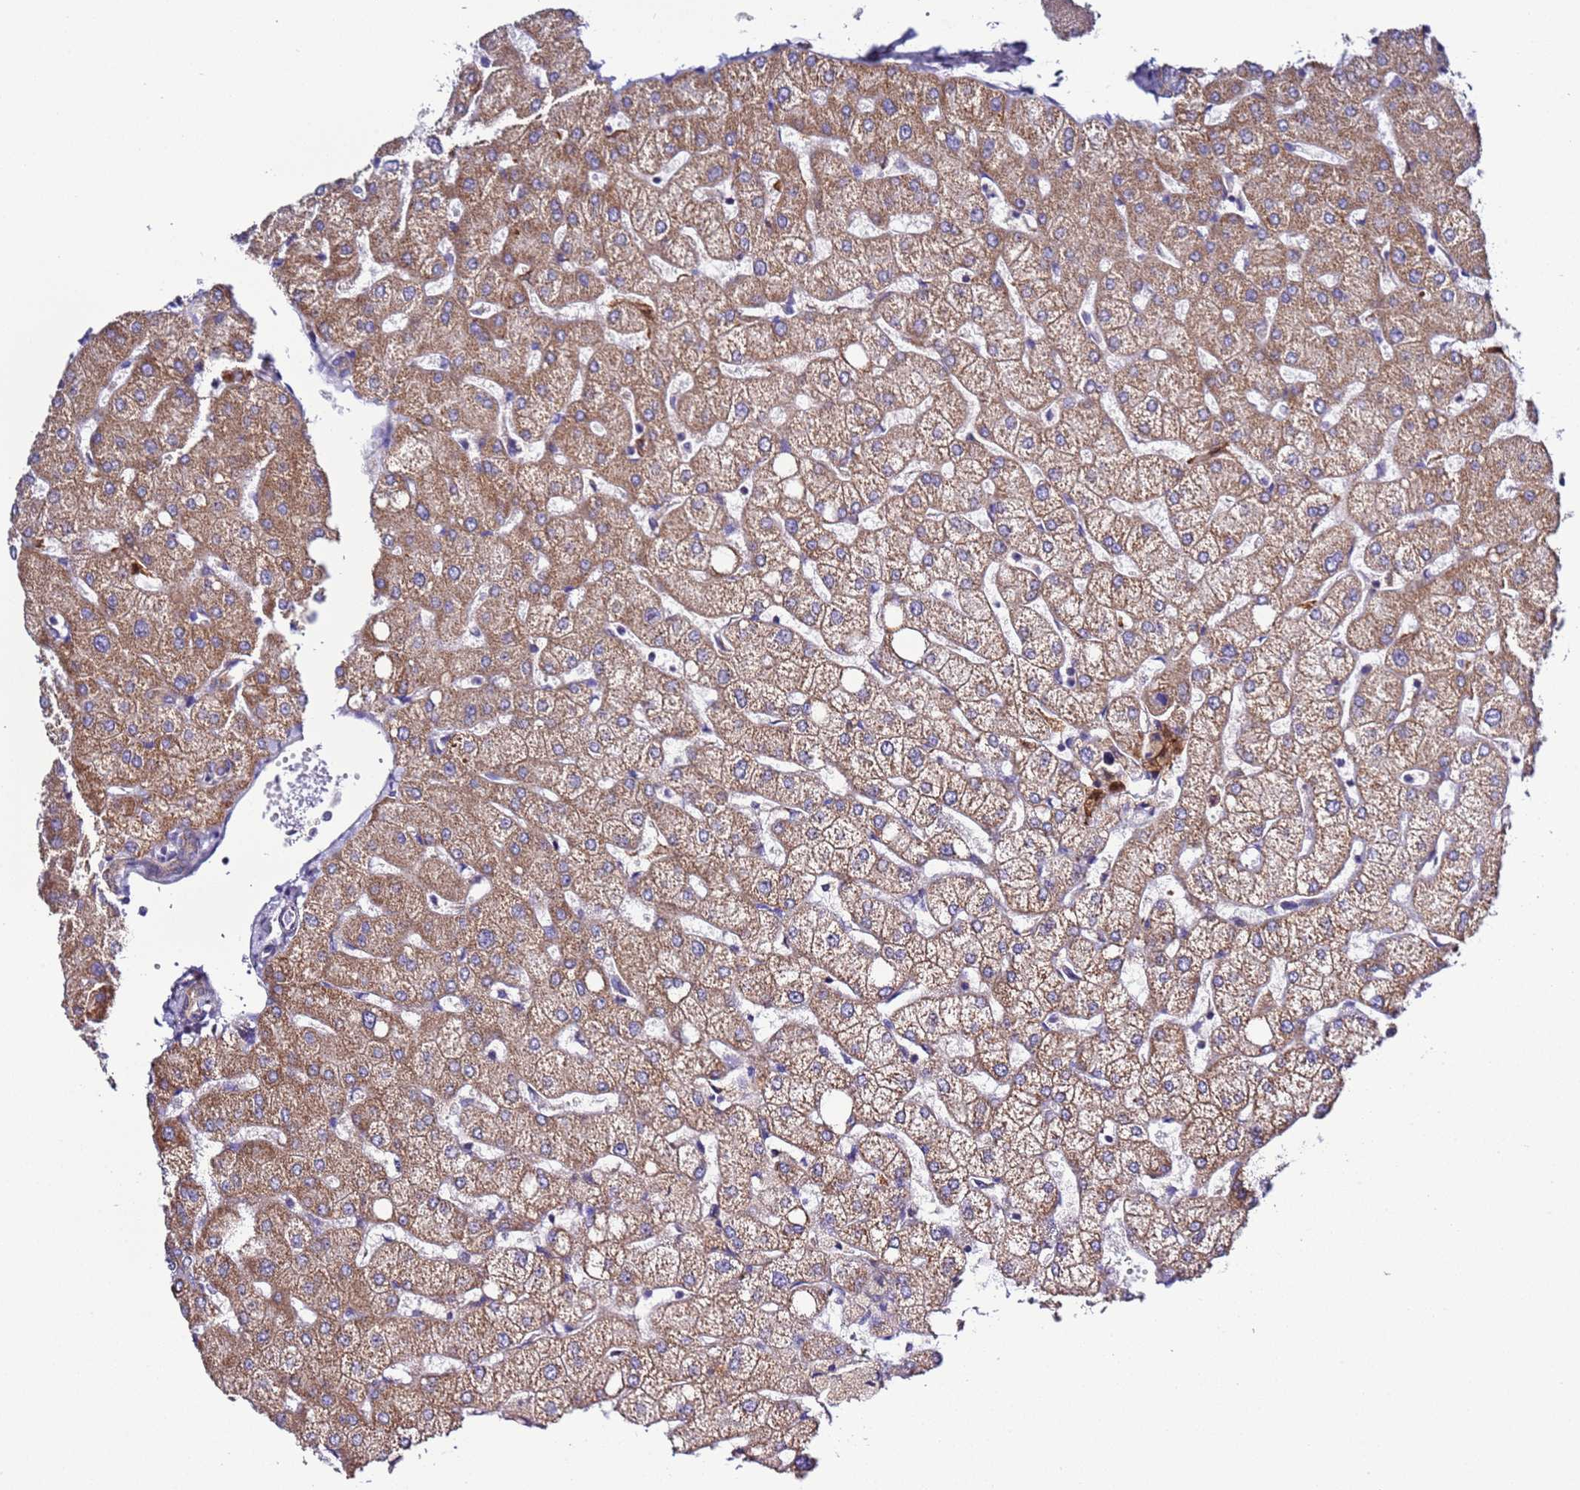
{"staining": {"intensity": "negative", "quantity": "none", "location": "none"}, "tissue": "liver", "cell_type": "Cholangiocytes", "image_type": "normal", "snomed": [{"axis": "morphology", "description": "Normal tissue, NOS"}, {"axis": "topography", "description": "Liver"}], "caption": "Histopathology image shows no protein staining in cholangiocytes of normal liver. The staining was performed using DAB to visualize the protein expression in brown, while the nuclei were stained in blue with hematoxylin (Magnification: 20x).", "gene": "SPCS1", "patient": {"sex": "female", "age": 54}}